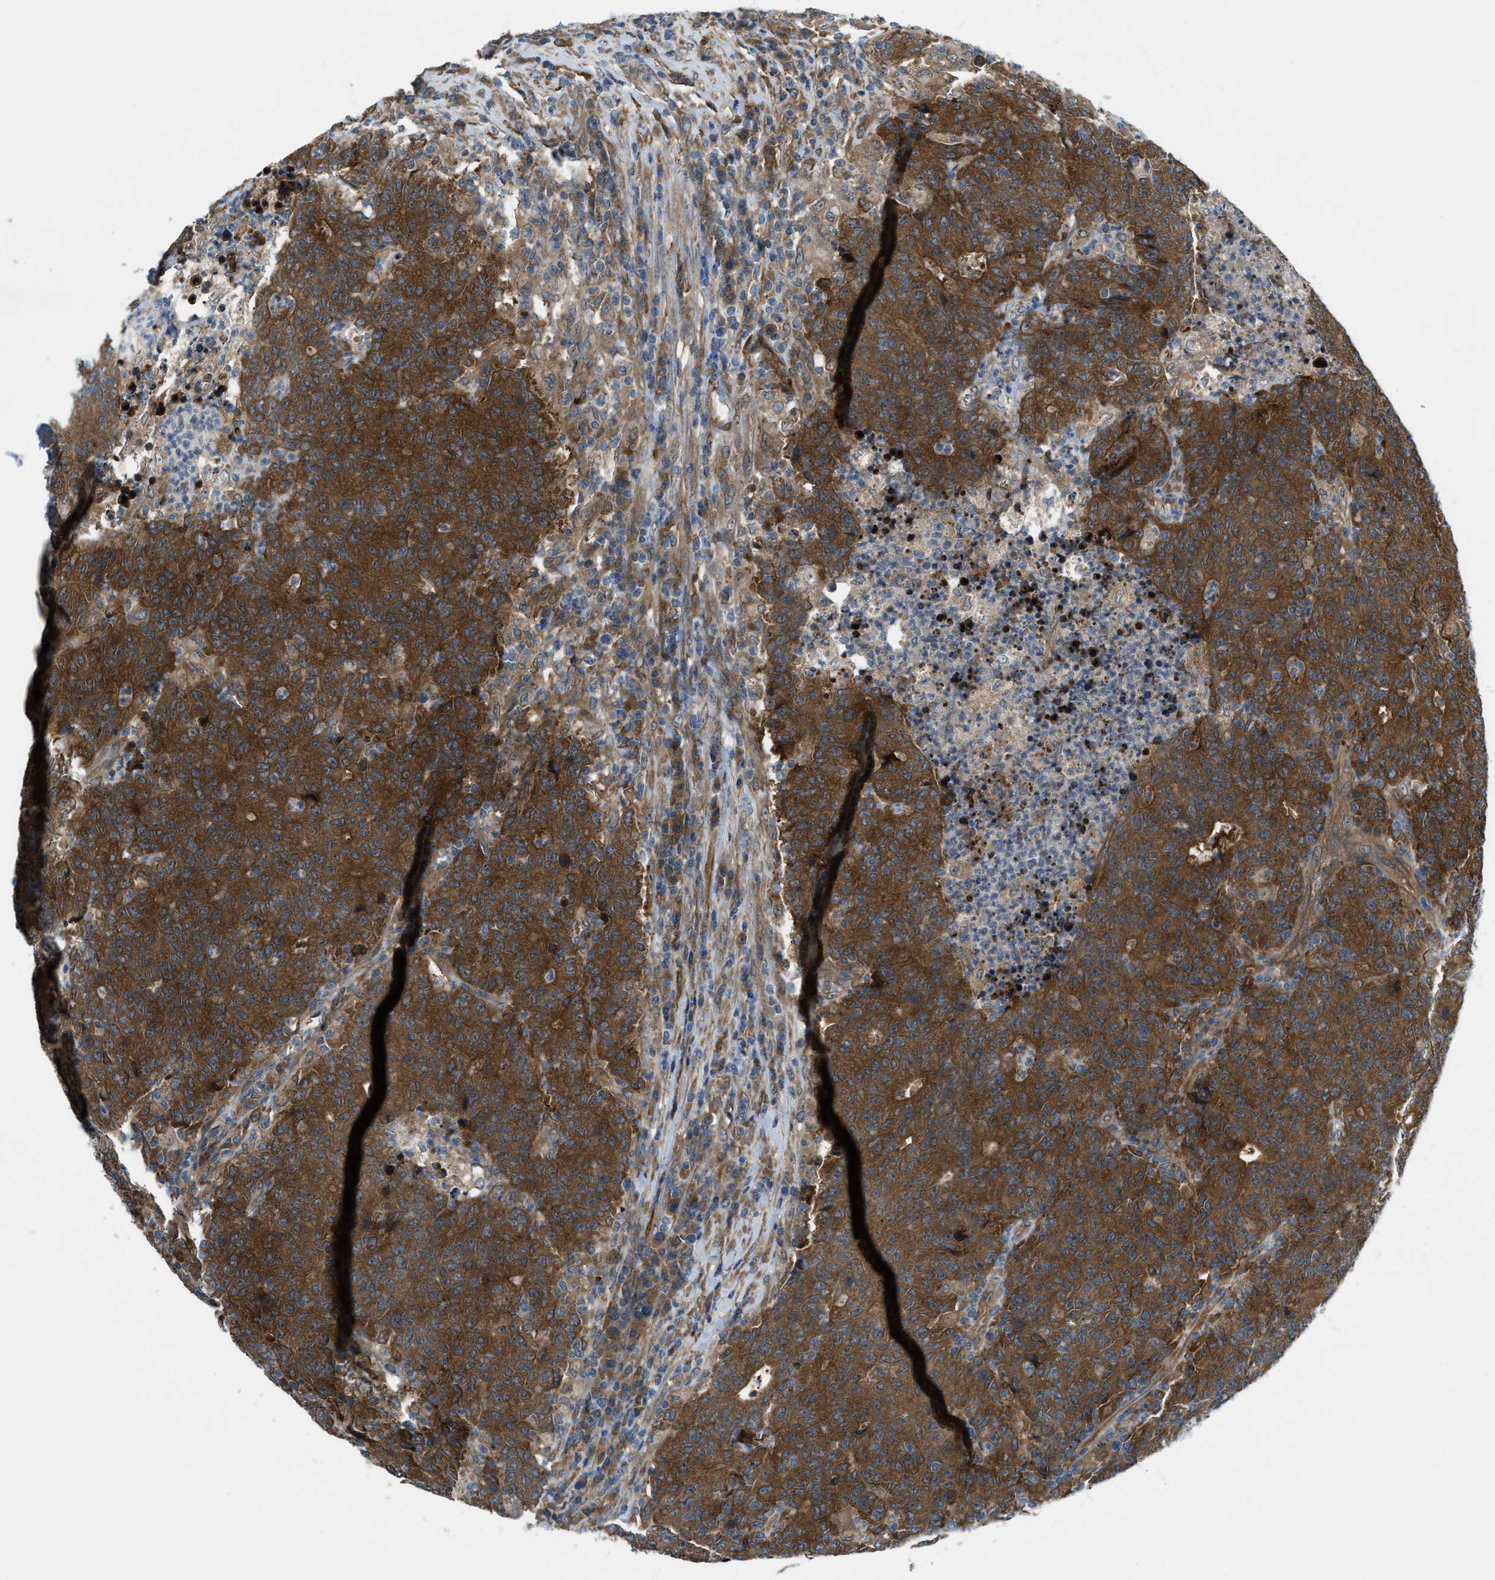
{"staining": {"intensity": "strong", "quantity": ">75%", "location": "cytoplasmic/membranous"}, "tissue": "colorectal cancer", "cell_type": "Tumor cells", "image_type": "cancer", "snomed": [{"axis": "morphology", "description": "Normal tissue, NOS"}, {"axis": "morphology", "description": "Adenocarcinoma, NOS"}, {"axis": "topography", "description": "Colon"}], "caption": "Colorectal cancer was stained to show a protein in brown. There is high levels of strong cytoplasmic/membranous staining in approximately >75% of tumor cells.", "gene": "BAZ2B", "patient": {"sex": "female", "age": 75}}